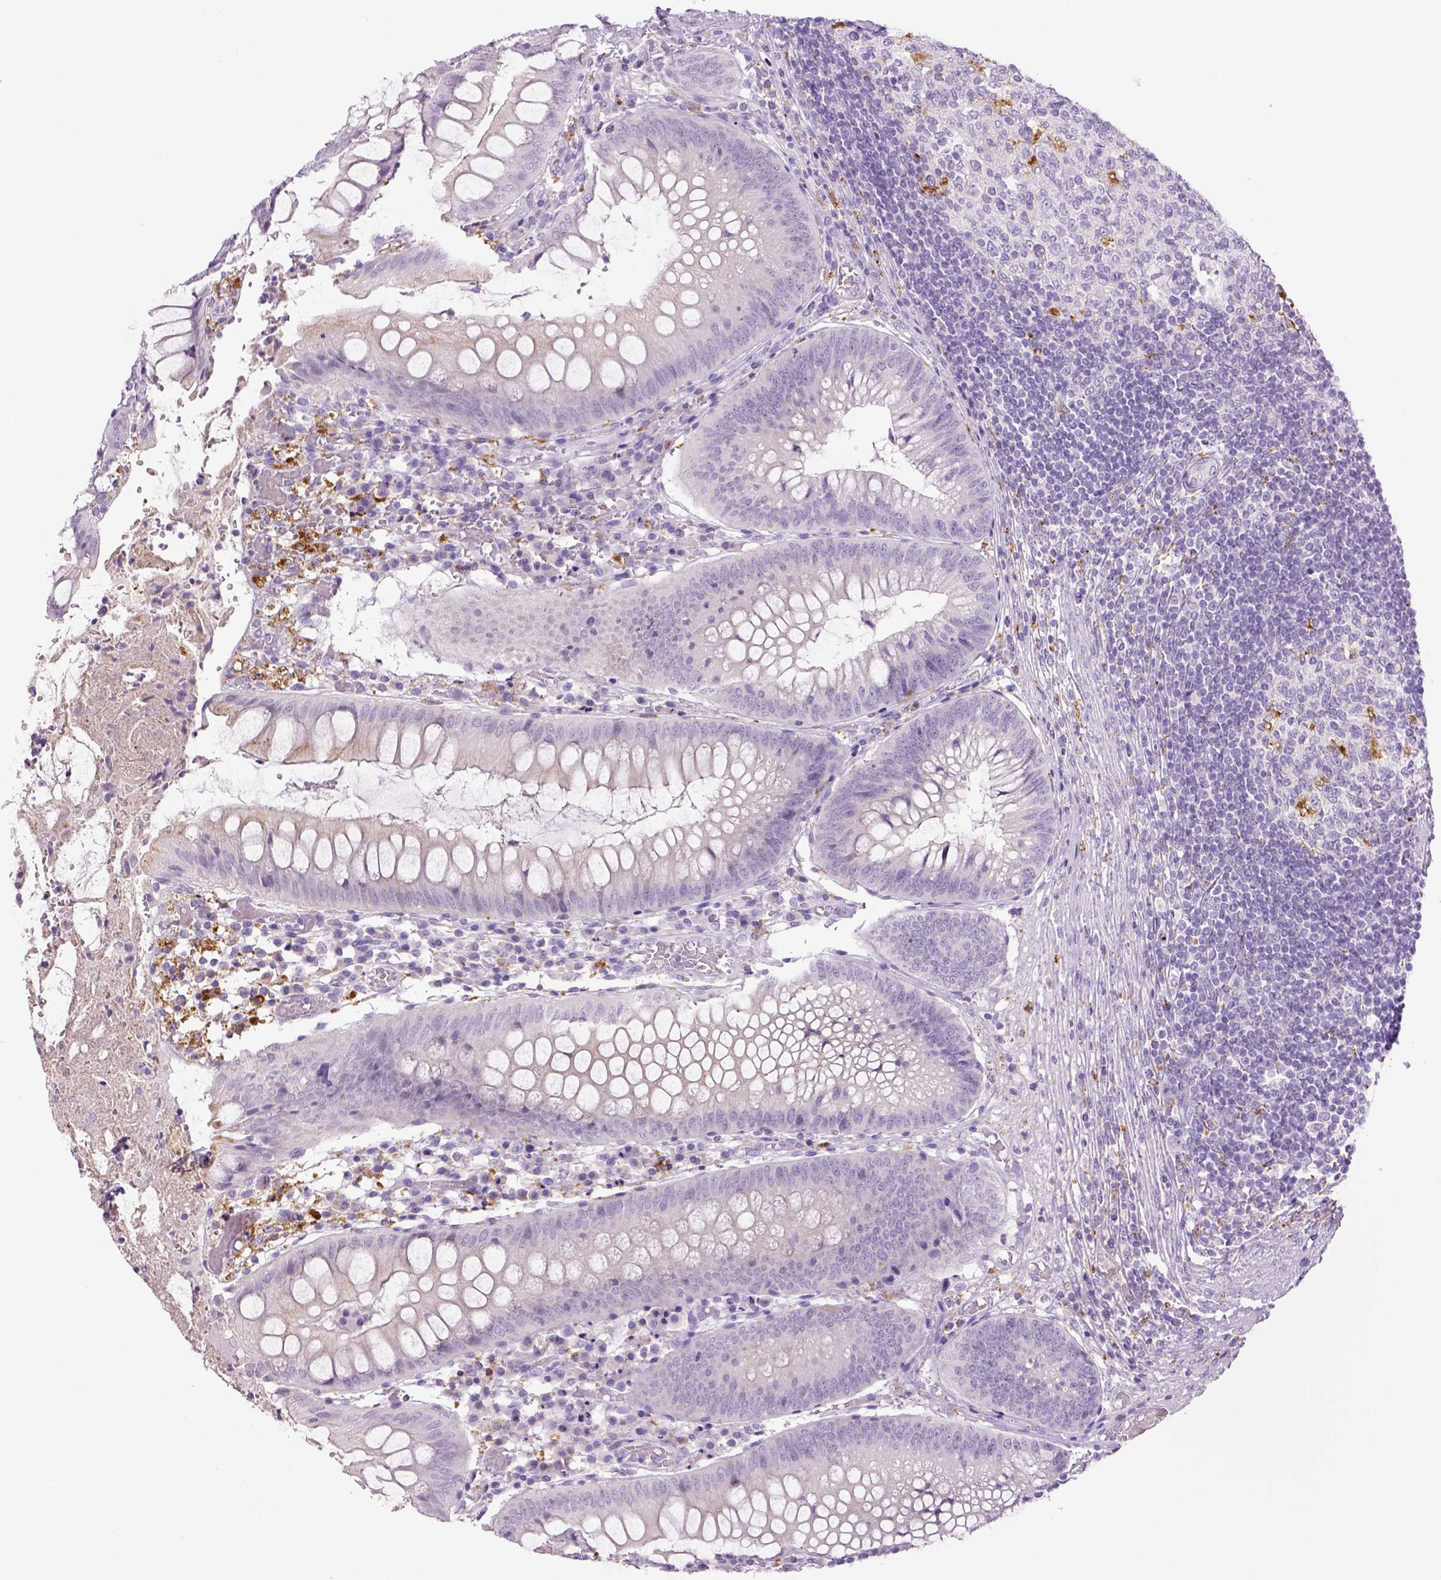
{"staining": {"intensity": "negative", "quantity": "none", "location": "none"}, "tissue": "appendix", "cell_type": "Glandular cells", "image_type": "normal", "snomed": [{"axis": "morphology", "description": "Normal tissue, NOS"}, {"axis": "morphology", "description": "Inflammation, NOS"}, {"axis": "topography", "description": "Appendix"}], "caption": "DAB immunohistochemical staining of unremarkable human appendix displays no significant staining in glandular cells.", "gene": "CD68", "patient": {"sex": "male", "age": 16}}